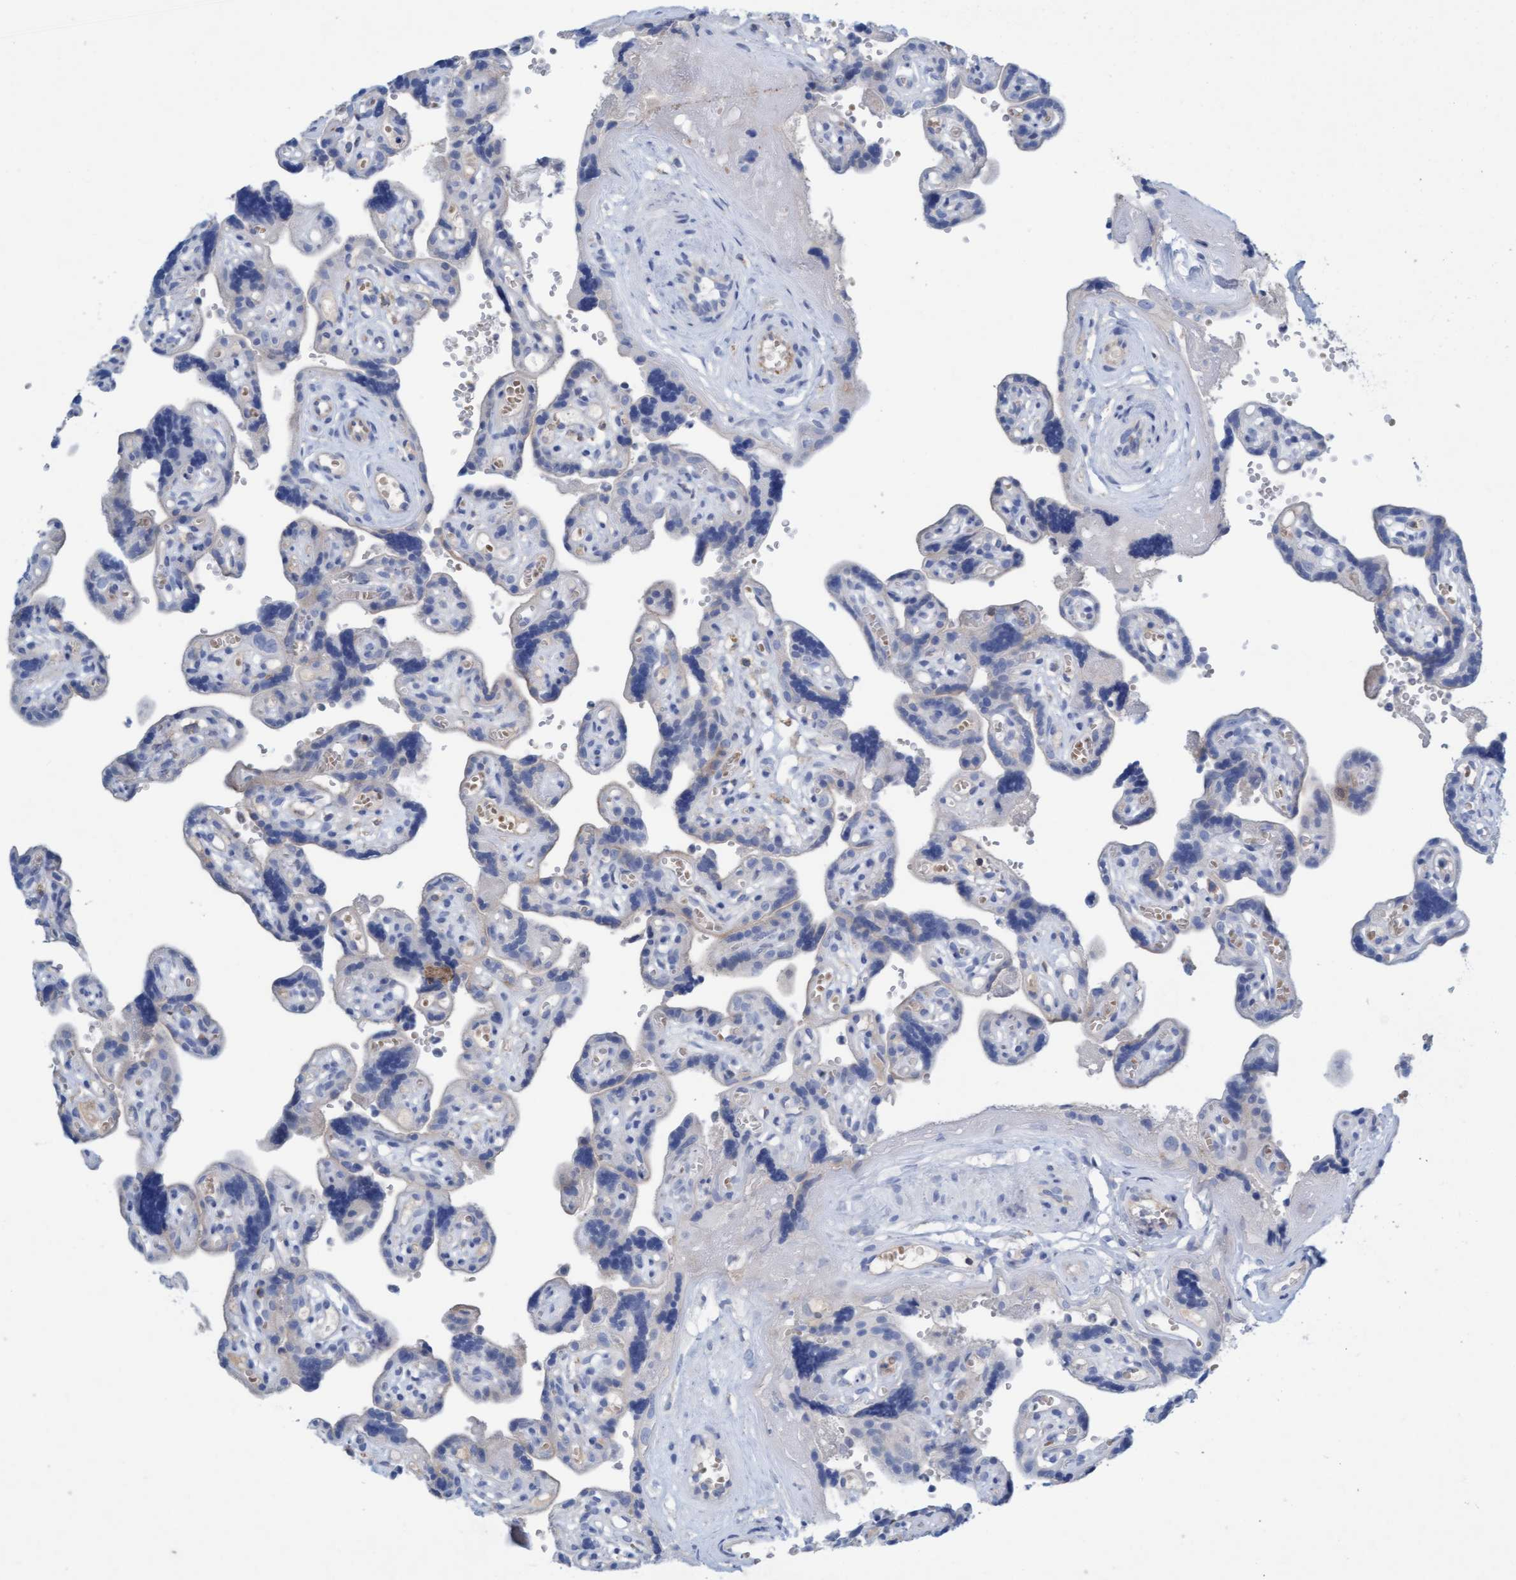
{"staining": {"intensity": "negative", "quantity": "none", "location": "none"}, "tissue": "placenta", "cell_type": "Decidual cells", "image_type": "normal", "snomed": [{"axis": "morphology", "description": "Normal tissue, NOS"}, {"axis": "topography", "description": "Placenta"}], "caption": "Immunohistochemistry (IHC) photomicrograph of benign placenta stained for a protein (brown), which exhibits no expression in decidual cells.", "gene": "SIGIRR", "patient": {"sex": "female", "age": 30}}